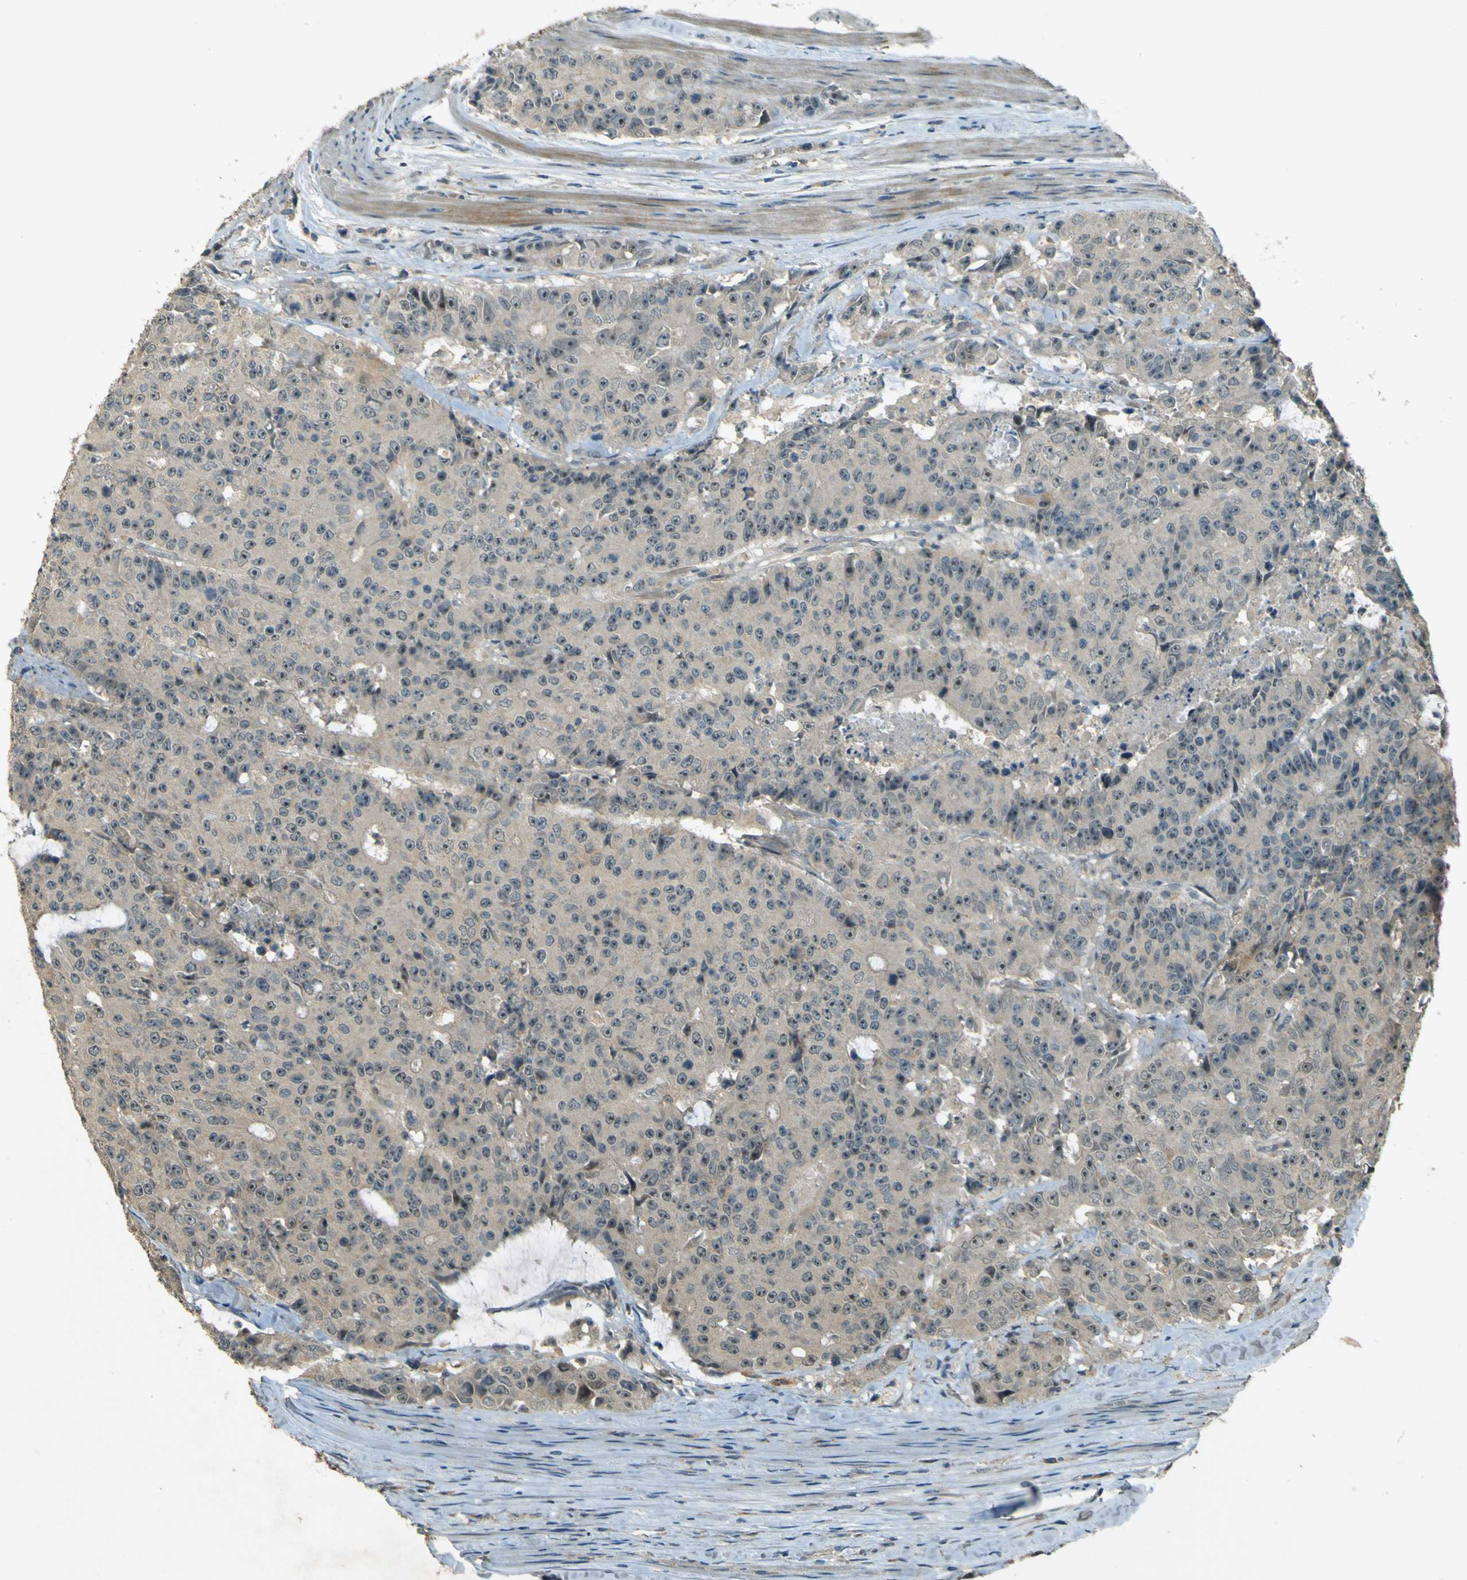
{"staining": {"intensity": "negative", "quantity": "none", "location": "none"}, "tissue": "colorectal cancer", "cell_type": "Tumor cells", "image_type": "cancer", "snomed": [{"axis": "morphology", "description": "Adenocarcinoma, NOS"}, {"axis": "topography", "description": "Colon"}], "caption": "This is a histopathology image of immunohistochemistry (IHC) staining of colorectal cancer, which shows no staining in tumor cells. (DAB IHC with hematoxylin counter stain).", "gene": "MPDZ", "patient": {"sex": "female", "age": 86}}